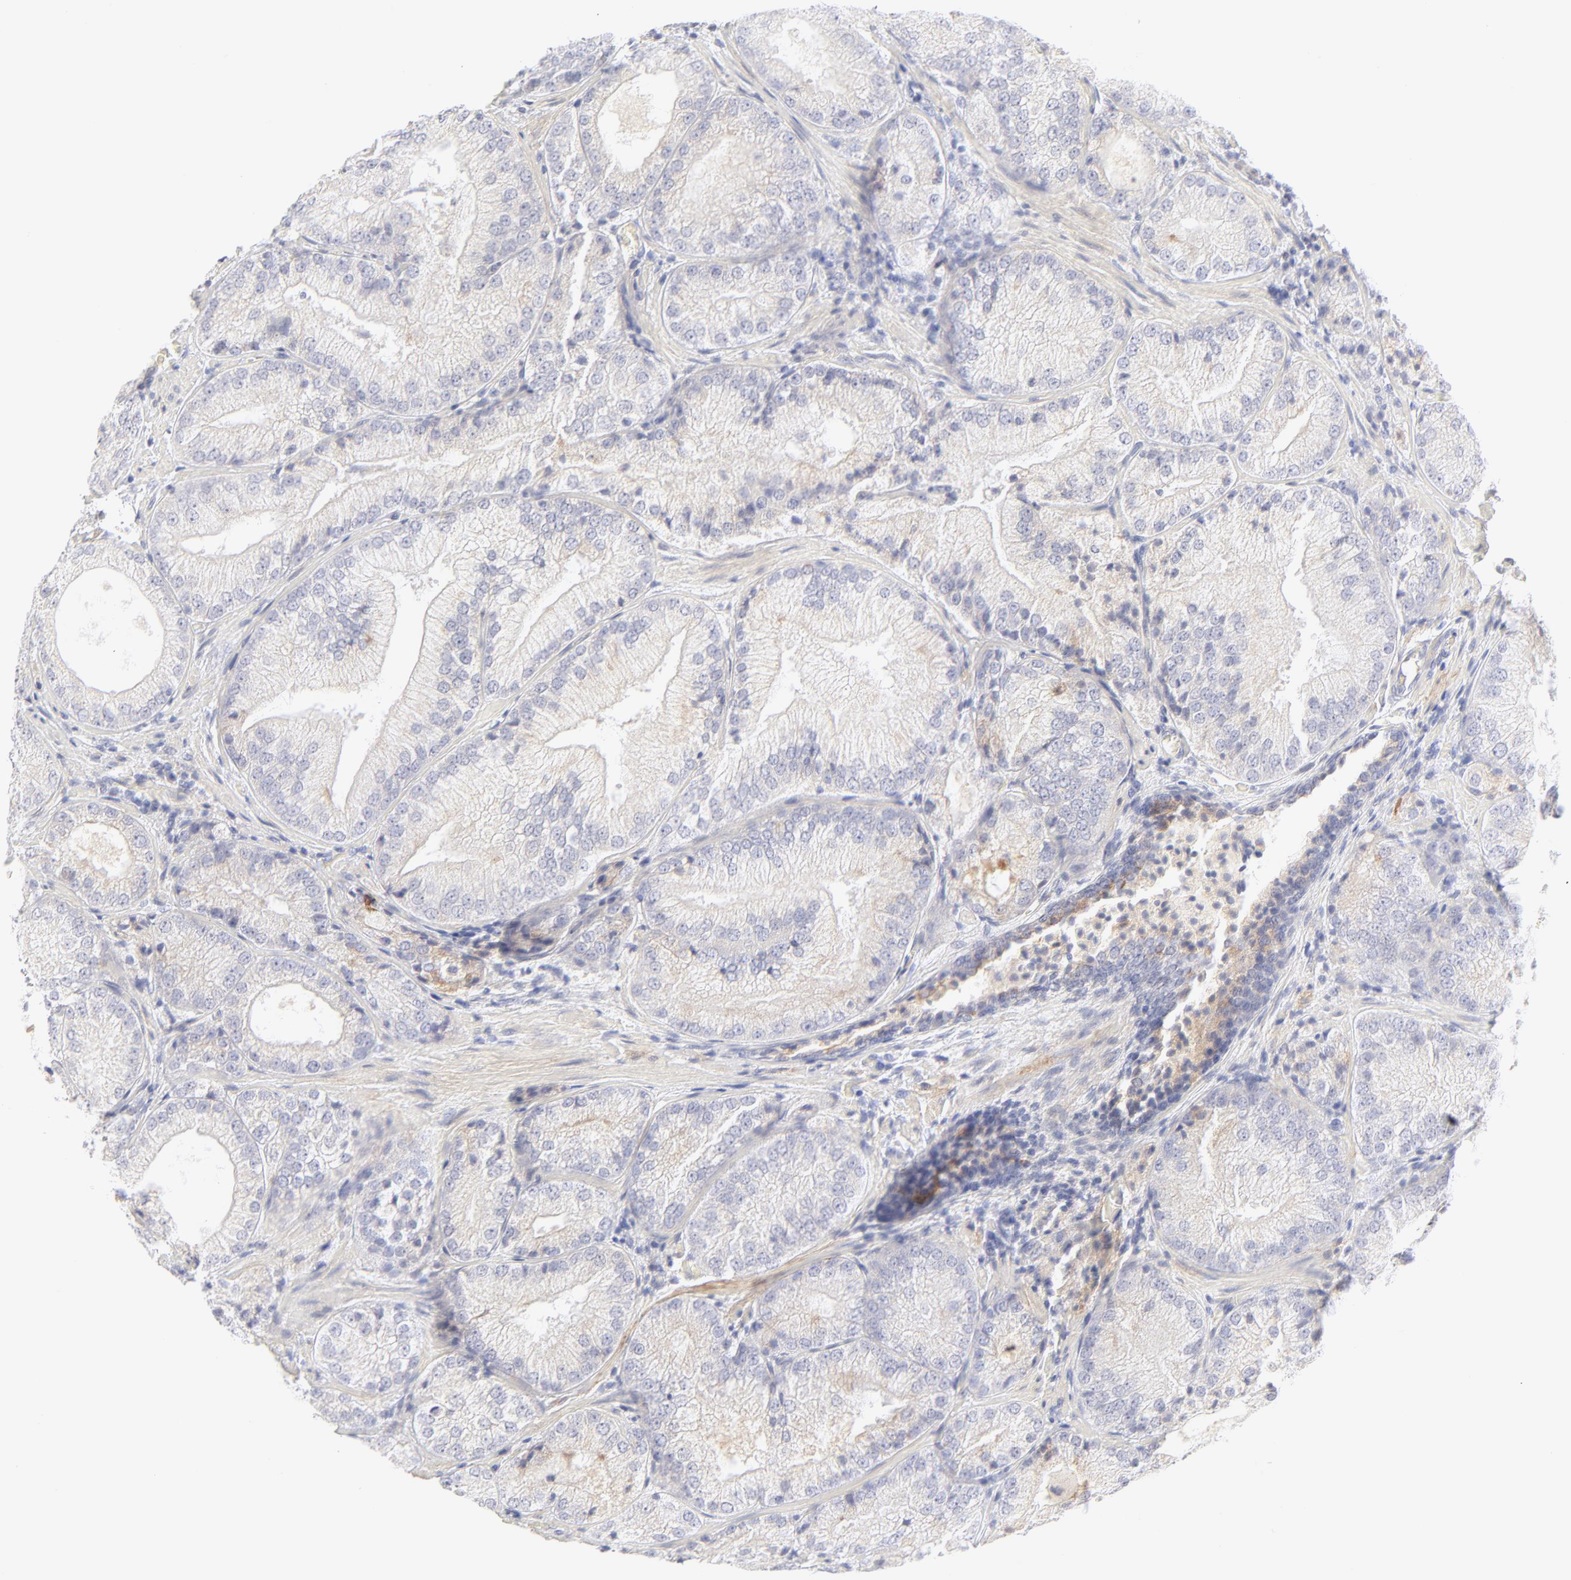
{"staining": {"intensity": "weak", "quantity": "<25%", "location": "cytoplasmic/membranous"}, "tissue": "prostate cancer", "cell_type": "Tumor cells", "image_type": "cancer", "snomed": [{"axis": "morphology", "description": "Adenocarcinoma, Low grade"}, {"axis": "topography", "description": "Prostate"}], "caption": "Immunohistochemistry (IHC) image of neoplastic tissue: prostate adenocarcinoma (low-grade) stained with DAB reveals no significant protein staining in tumor cells.", "gene": "NPNT", "patient": {"sex": "male", "age": 60}}